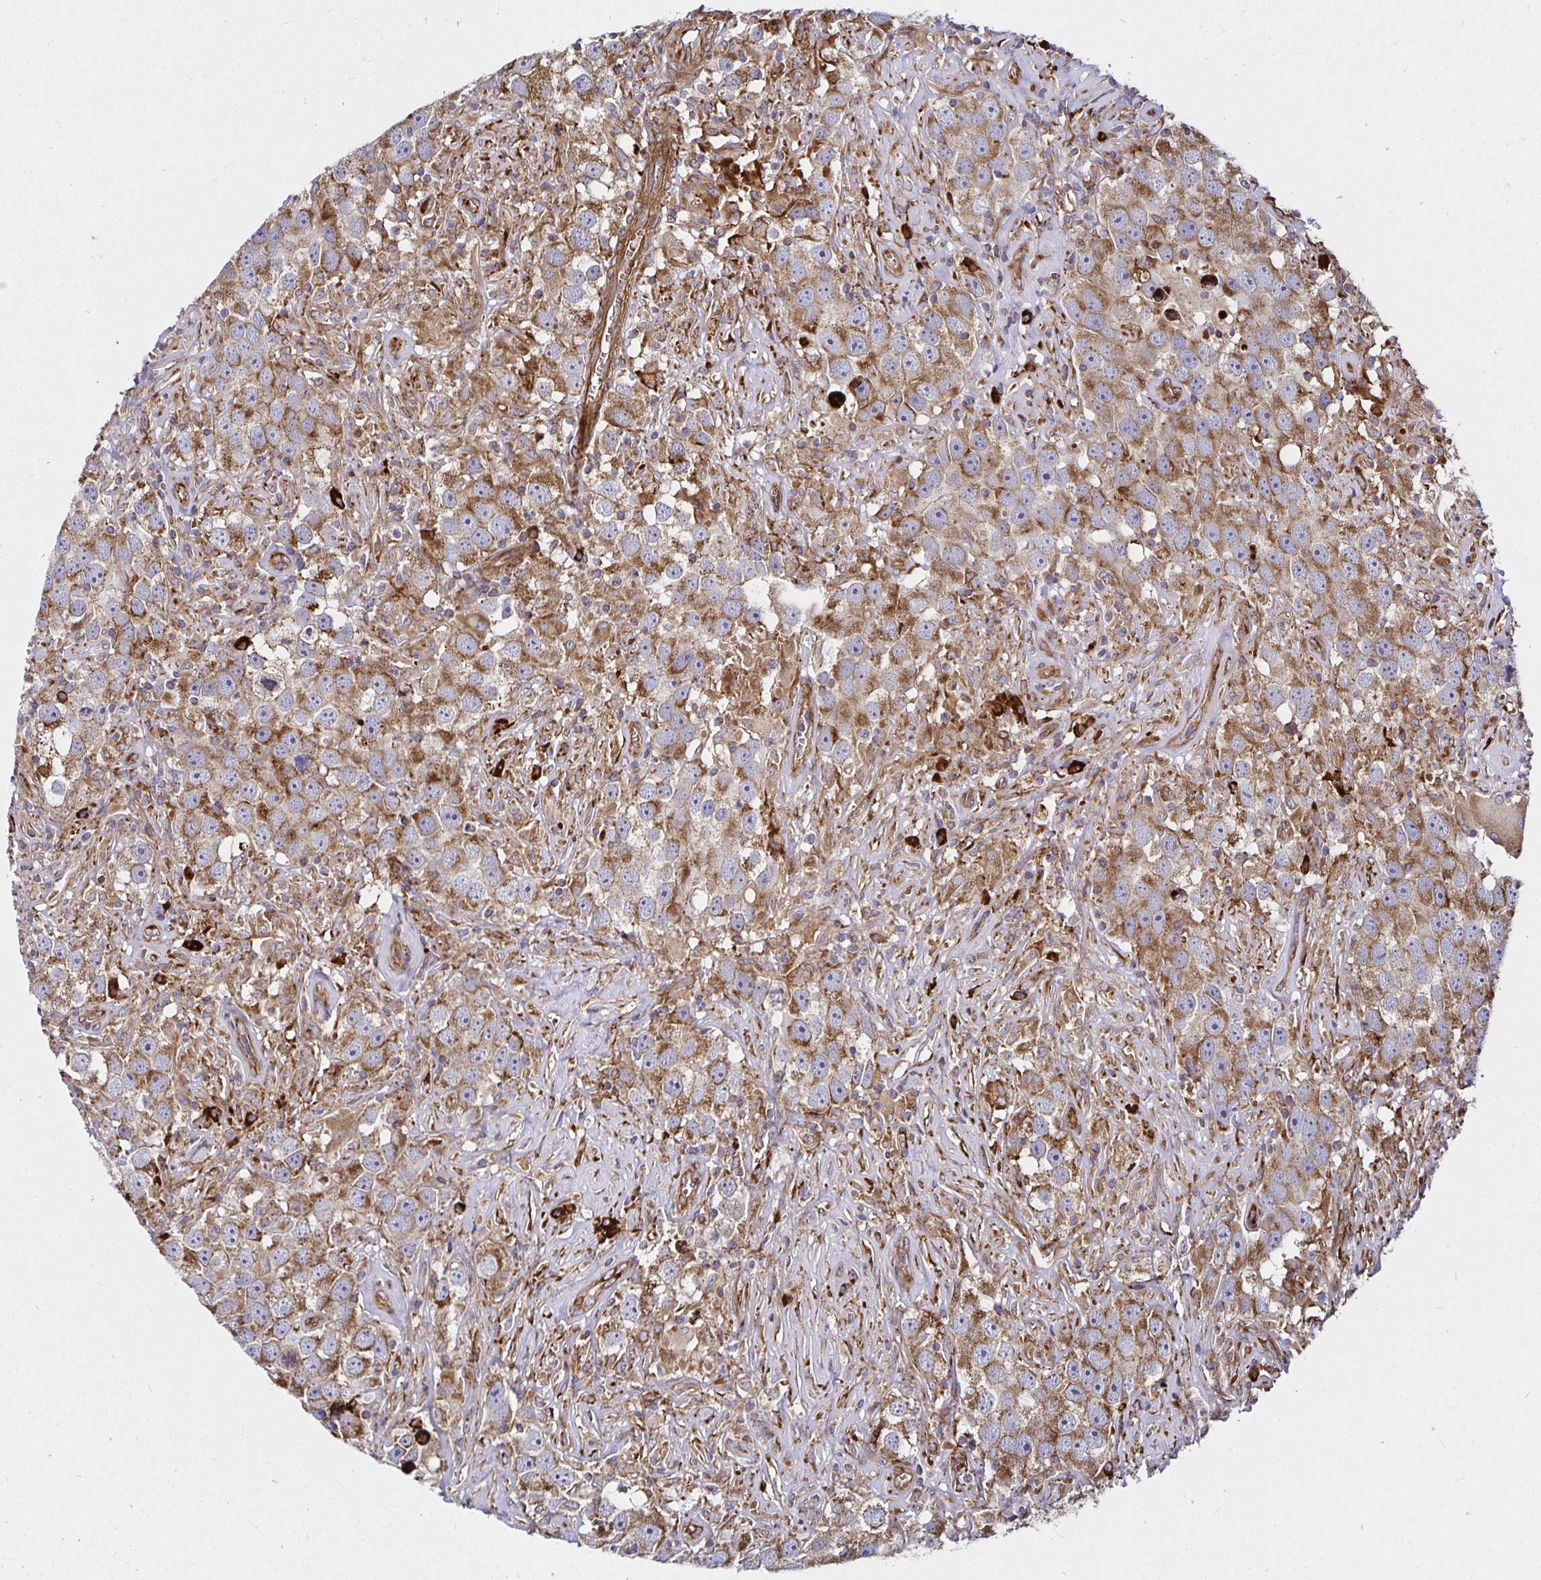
{"staining": {"intensity": "moderate", "quantity": ">75%", "location": "cytoplasmic/membranous"}, "tissue": "testis cancer", "cell_type": "Tumor cells", "image_type": "cancer", "snomed": [{"axis": "morphology", "description": "Seminoma, NOS"}, {"axis": "topography", "description": "Testis"}], "caption": "Testis cancer stained with a protein marker demonstrates moderate staining in tumor cells.", "gene": "SMYD3", "patient": {"sex": "male", "age": 49}}